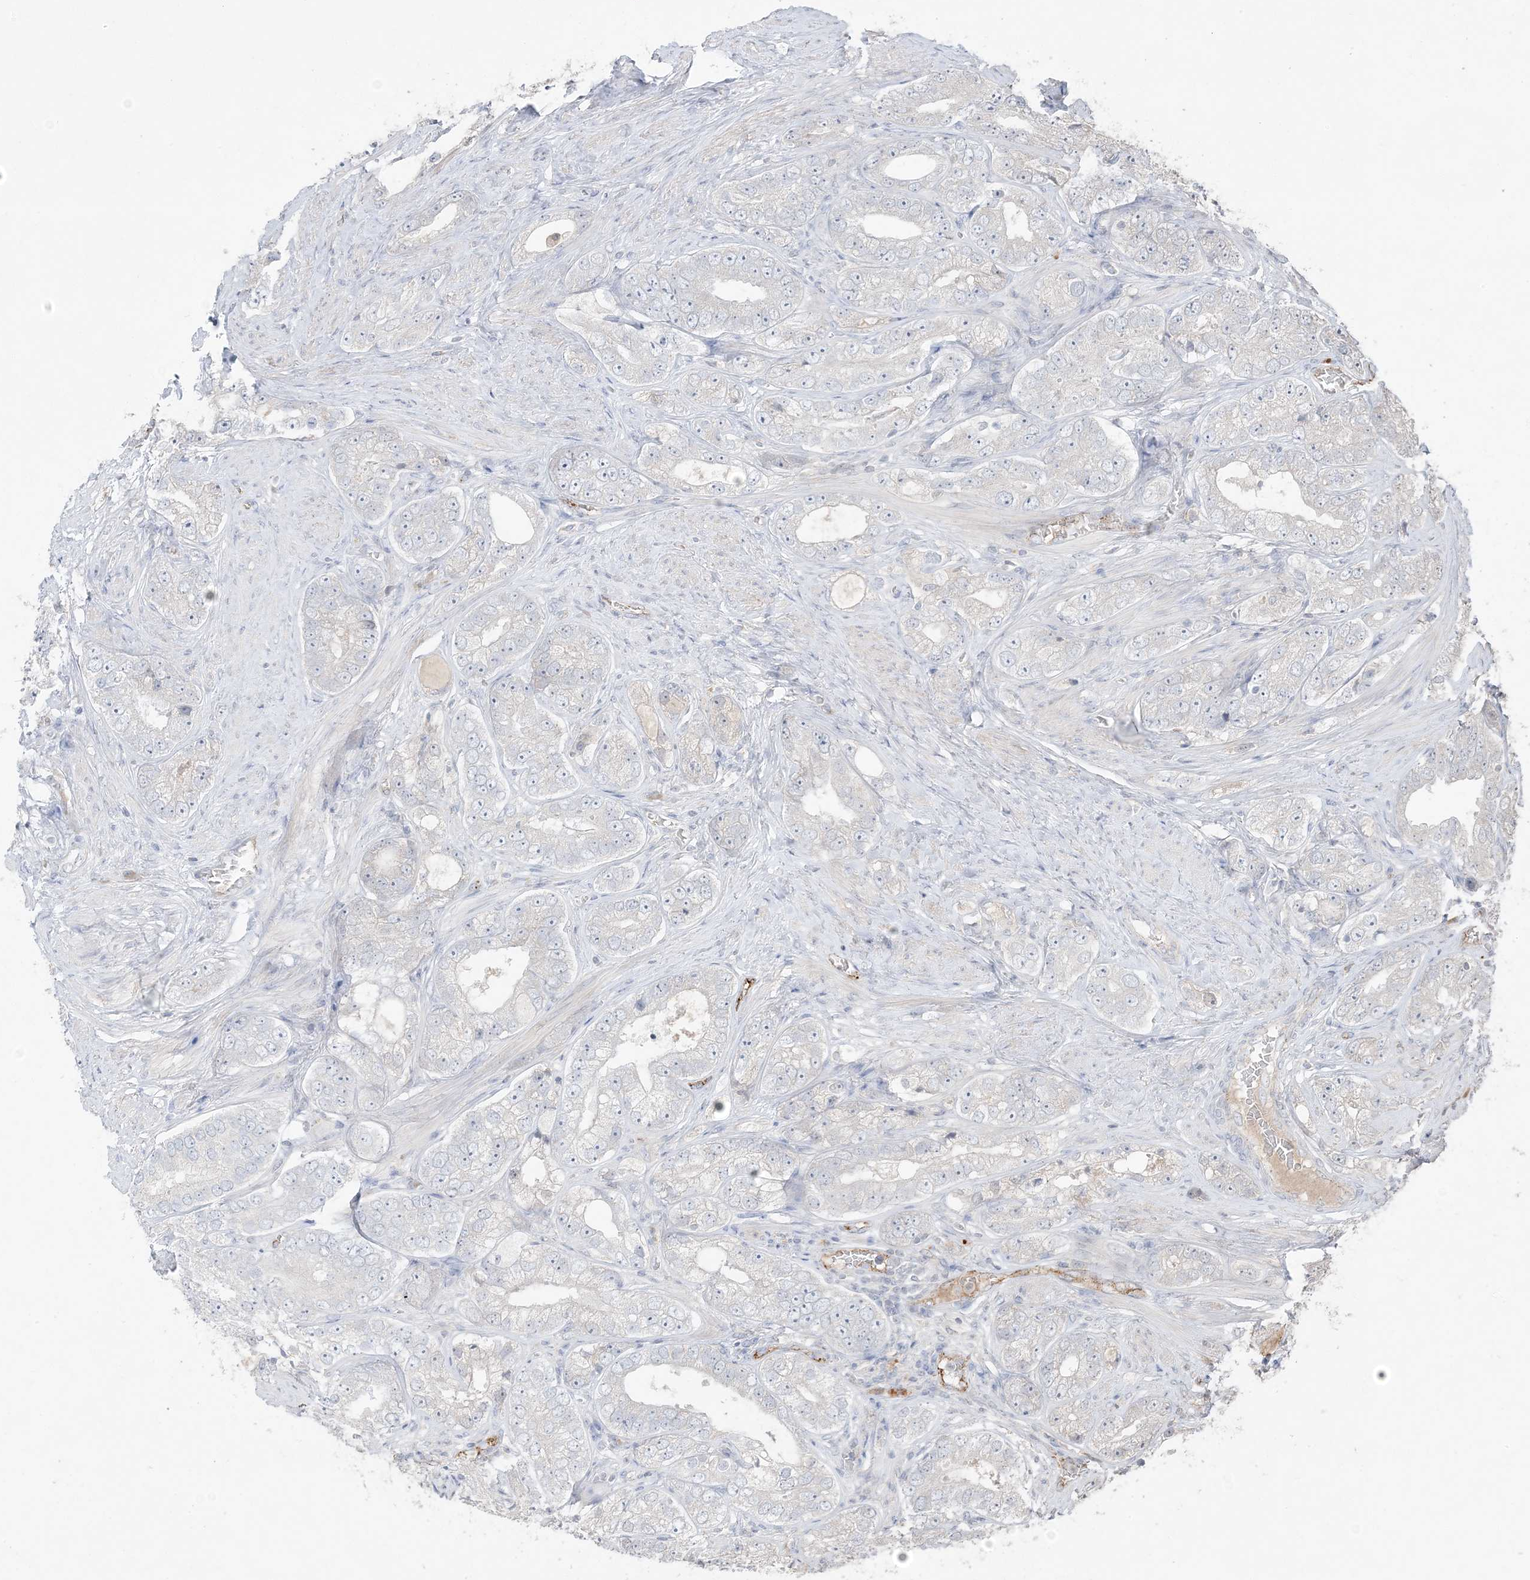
{"staining": {"intensity": "negative", "quantity": "none", "location": "none"}, "tissue": "prostate cancer", "cell_type": "Tumor cells", "image_type": "cancer", "snomed": [{"axis": "morphology", "description": "Adenocarcinoma, High grade"}, {"axis": "topography", "description": "Prostate"}], "caption": "Immunohistochemistry (IHC) of prostate cancer (adenocarcinoma (high-grade)) demonstrates no positivity in tumor cells. Brightfield microscopy of IHC stained with DAB (brown) and hematoxylin (blue), captured at high magnification.", "gene": "PRSS36", "patient": {"sex": "male", "age": 56}}